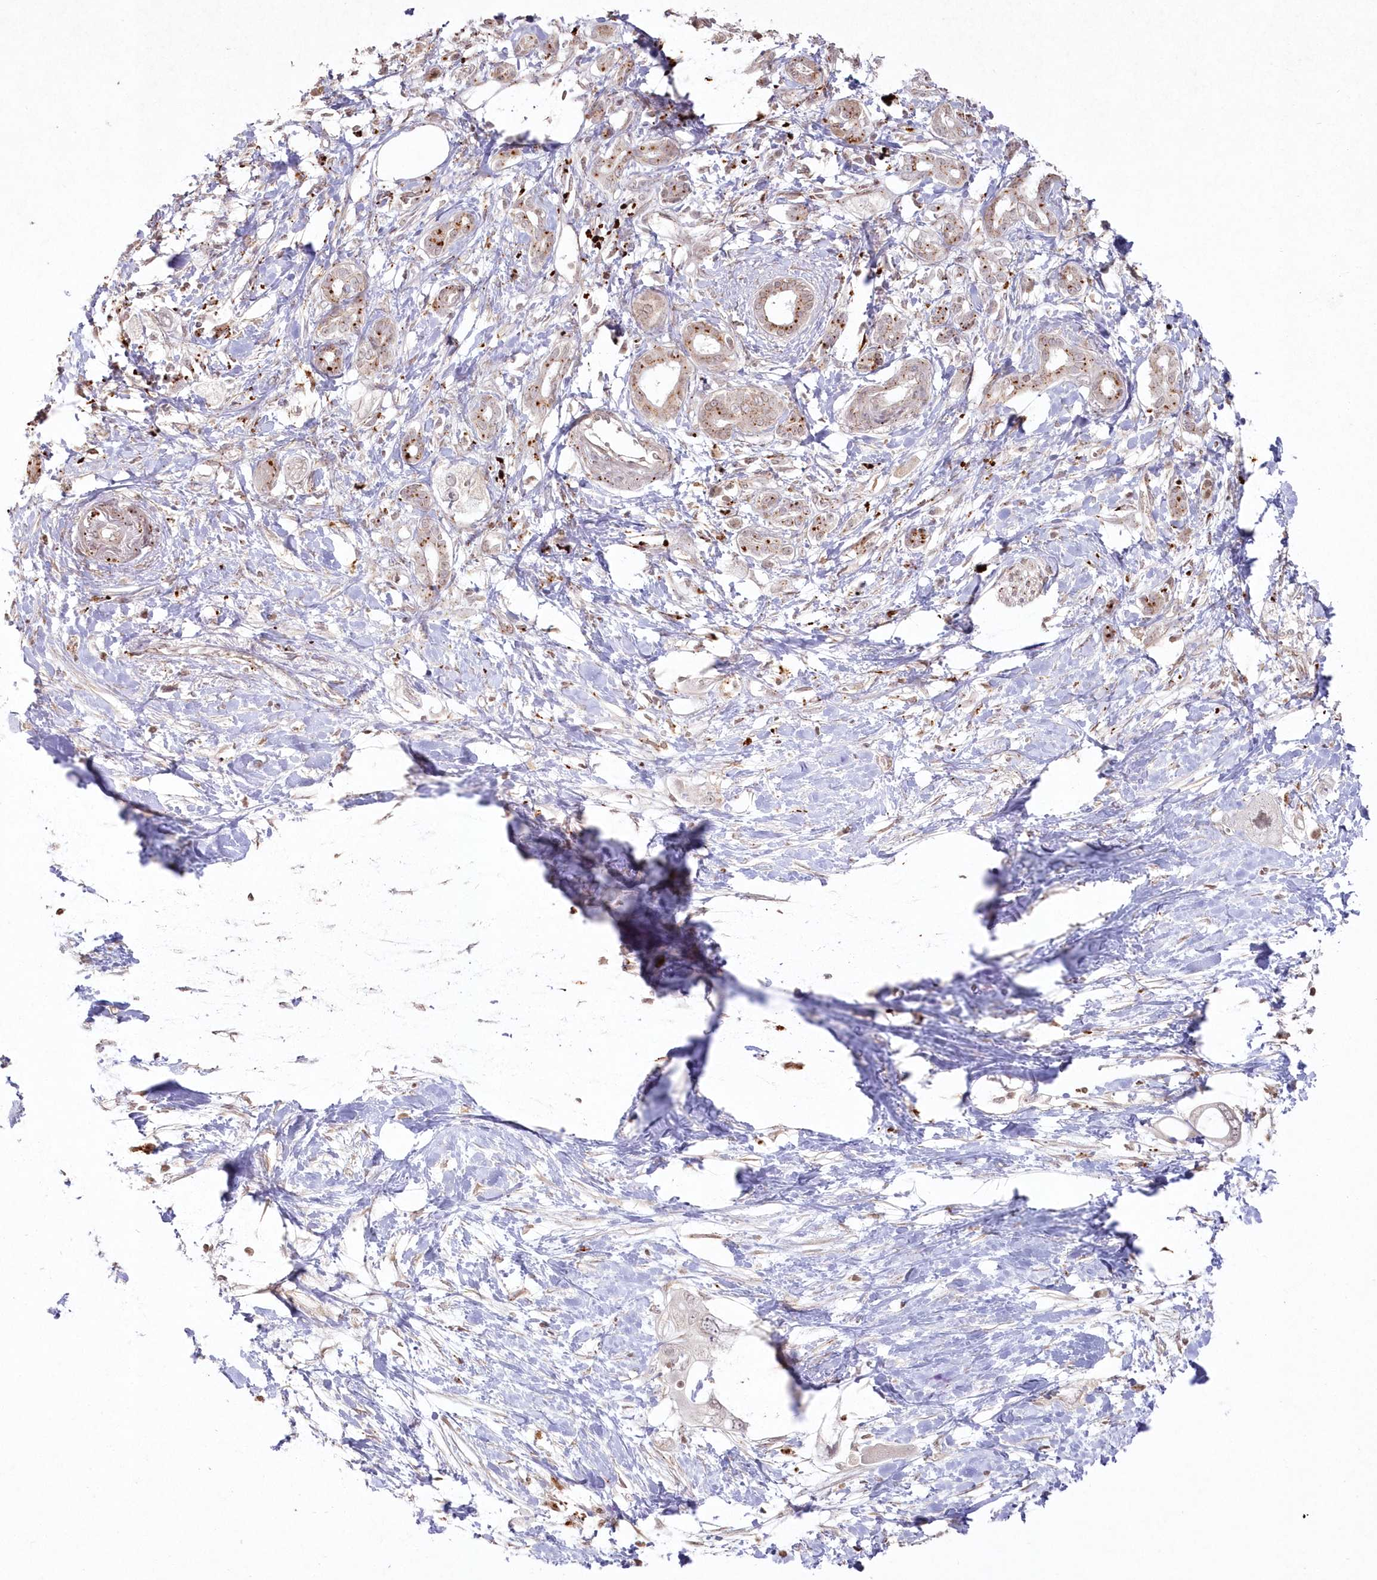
{"staining": {"intensity": "moderate", "quantity": ">75%", "location": "cytoplasmic/membranous"}, "tissue": "pancreatic cancer", "cell_type": "Tumor cells", "image_type": "cancer", "snomed": [{"axis": "morphology", "description": "Adenocarcinoma, NOS"}, {"axis": "topography", "description": "Pancreas"}], "caption": "Protein expression analysis of adenocarcinoma (pancreatic) exhibits moderate cytoplasmic/membranous positivity in approximately >75% of tumor cells.", "gene": "ARSB", "patient": {"sex": "female", "age": 56}}